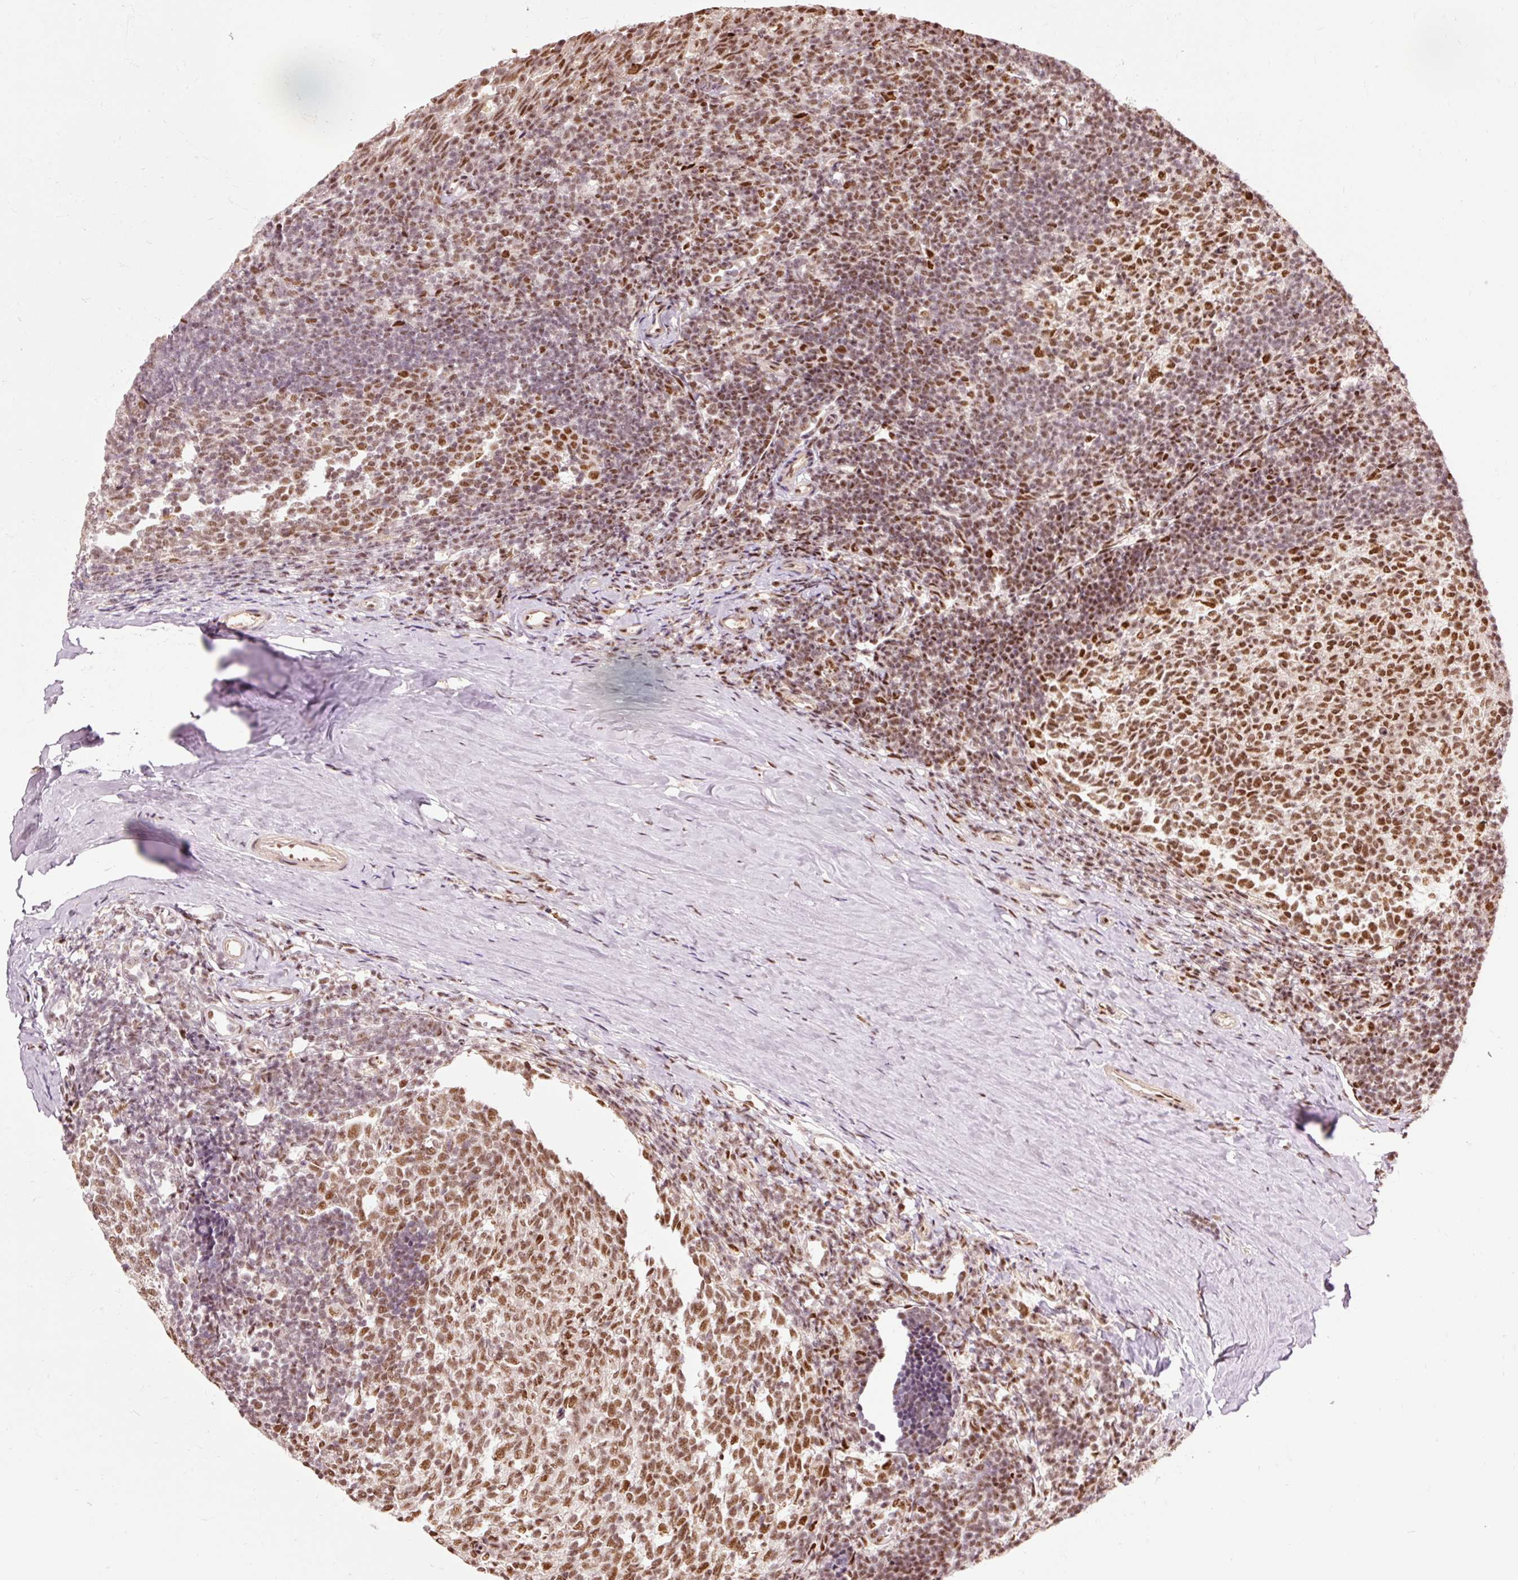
{"staining": {"intensity": "strong", "quantity": ">75%", "location": "nuclear"}, "tissue": "tonsil", "cell_type": "Germinal center cells", "image_type": "normal", "snomed": [{"axis": "morphology", "description": "Normal tissue, NOS"}, {"axis": "topography", "description": "Tonsil"}], "caption": "There is high levels of strong nuclear staining in germinal center cells of unremarkable tonsil, as demonstrated by immunohistochemical staining (brown color).", "gene": "ZBTB44", "patient": {"sex": "female", "age": 10}}